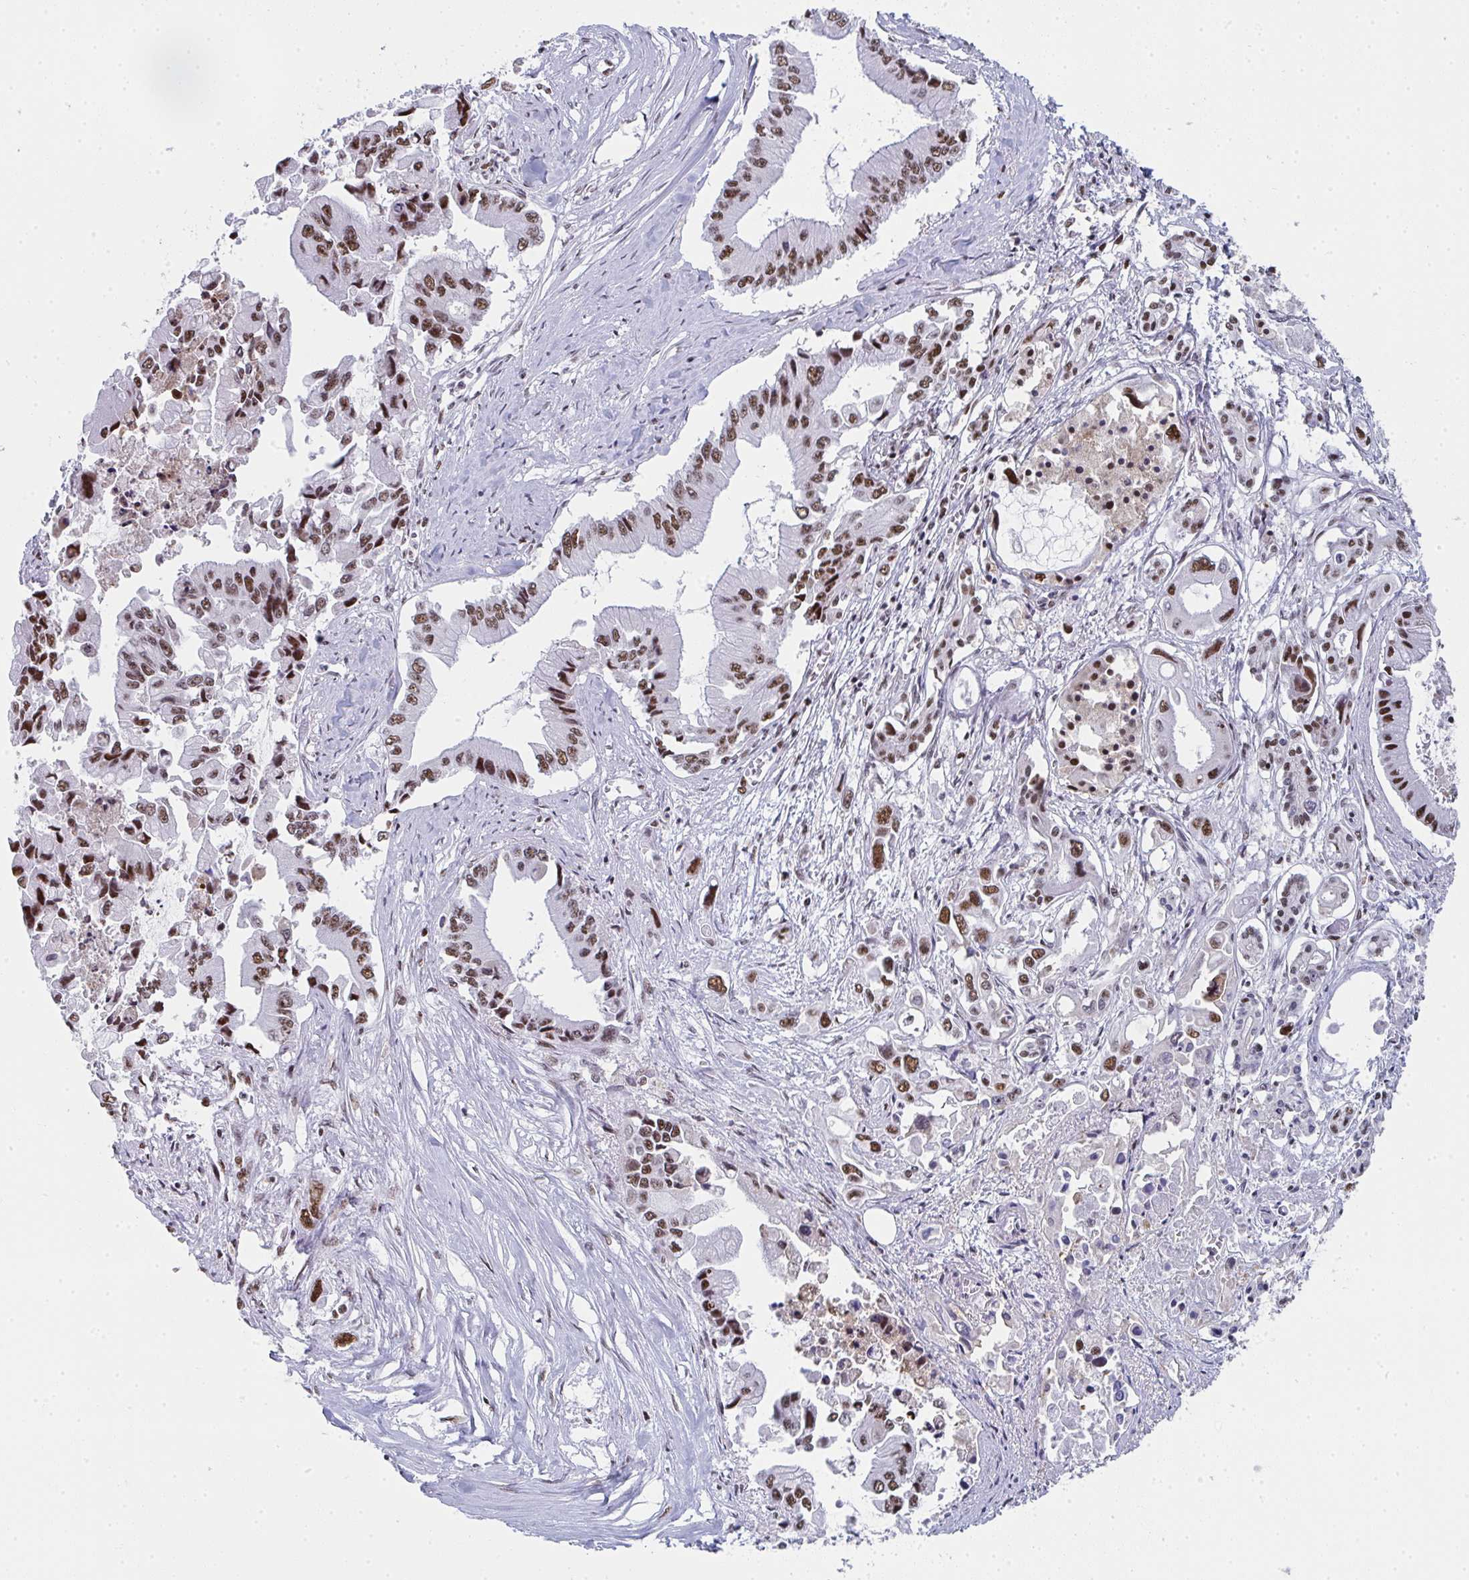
{"staining": {"intensity": "moderate", "quantity": ">75%", "location": "nuclear"}, "tissue": "pancreatic cancer", "cell_type": "Tumor cells", "image_type": "cancer", "snomed": [{"axis": "morphology", "description": "Adenocarcinoma, NOS"}, {"axis": "topography", "description": "Pancreas"}], "caption": "Moderate nuclear expression is appreciated in about >75% of tumor cells in pancreatic cancer (adenocarcinoma).", "gene": "SNRNP70", "patient": {"sex": "male", "age": 84}}